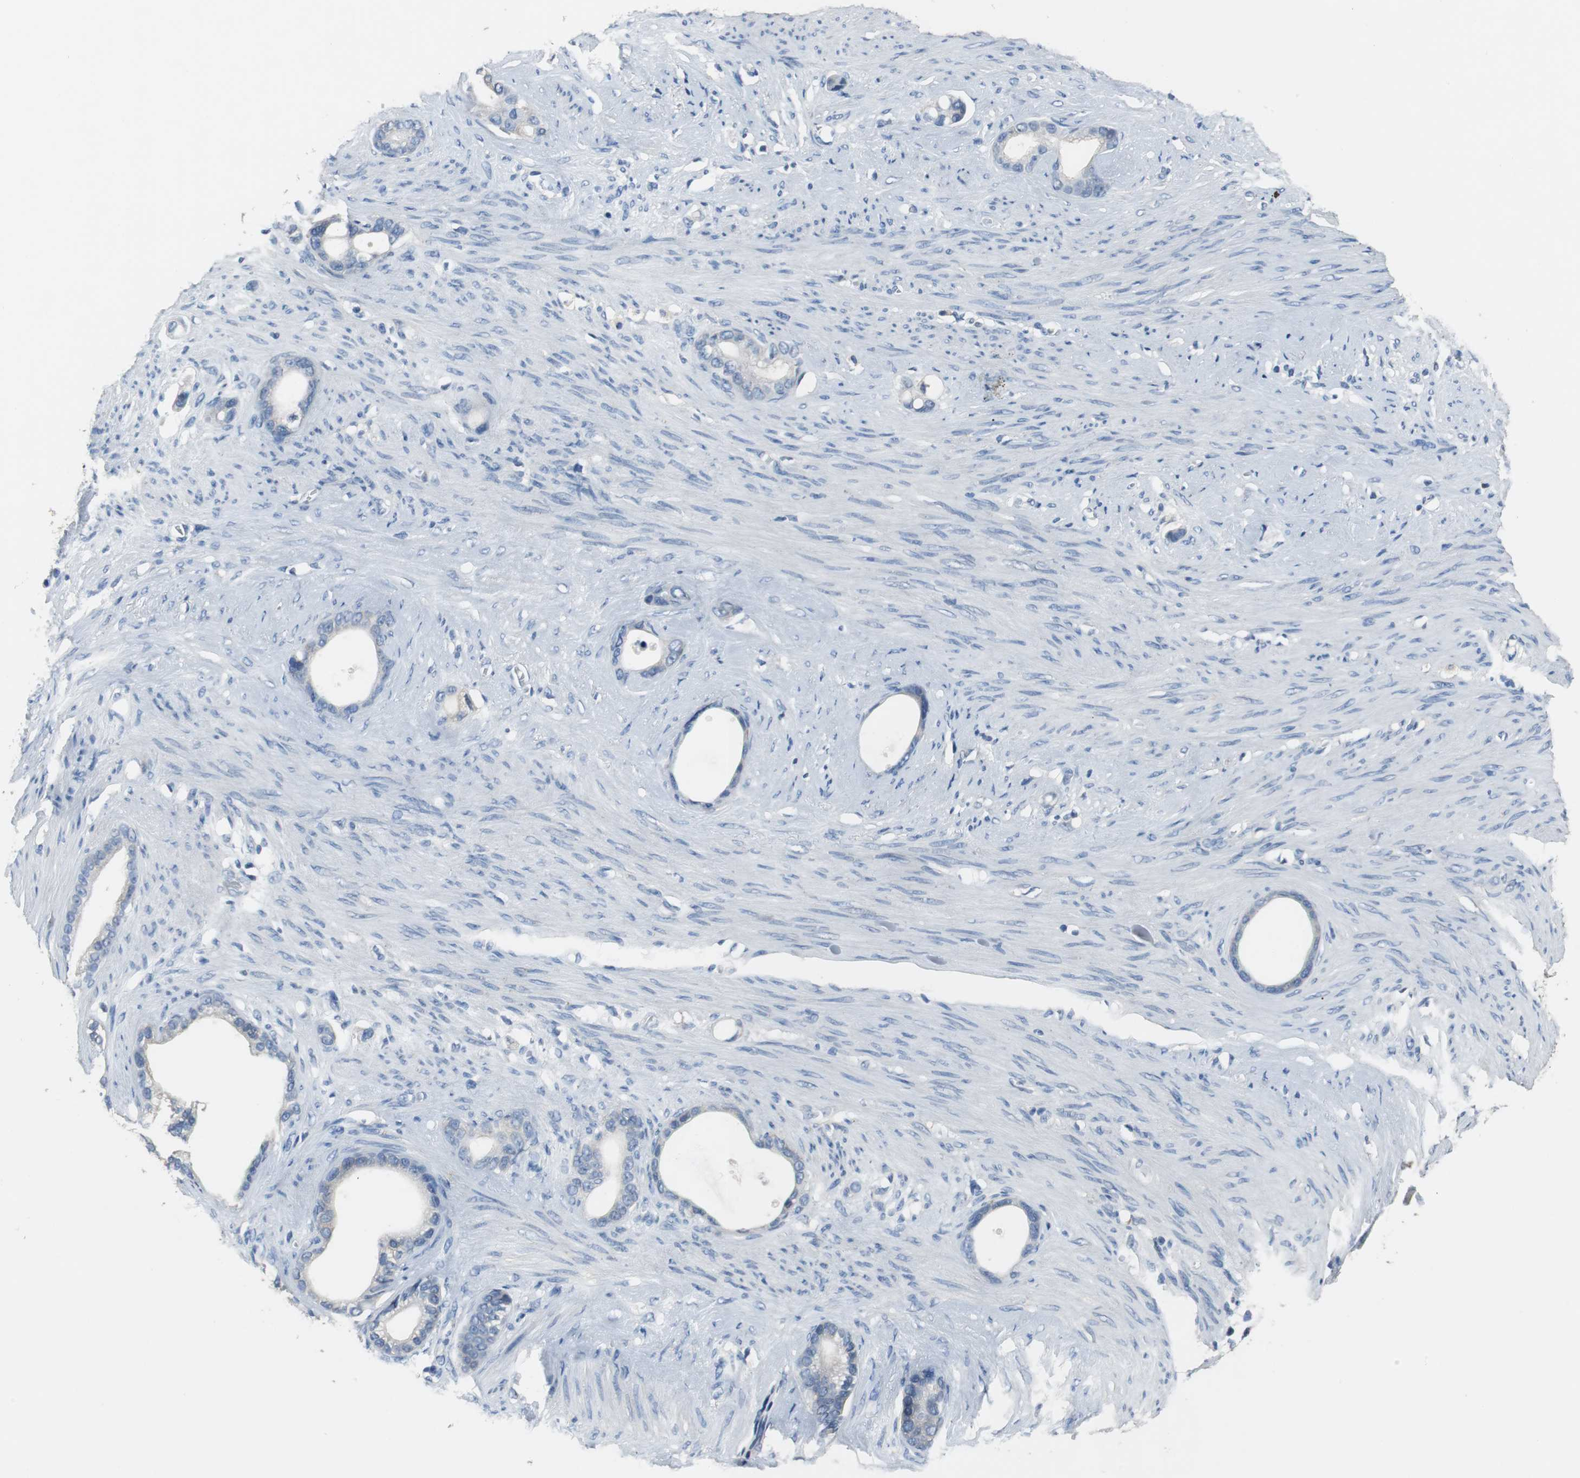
{"staining": {"intensity": "weak", "quantity": "<25%", "location": "cytoplasmic/membranous"}, "tissue": "stomach cancer", "cell_type": "Tumor cells", "image_type": "cancer", "snomed": [{"axis": "morphology", "description": "Adenocarcinoma, NOS"}, {"axis": "topography", "description": "Stomach"}], "caption": "The micrograph reveals no significant staining in tumor cells of stomach cancer (adenocarcinoma).", "gene": "PRKCA", "patient": {"sex": "female", "age": 75}}